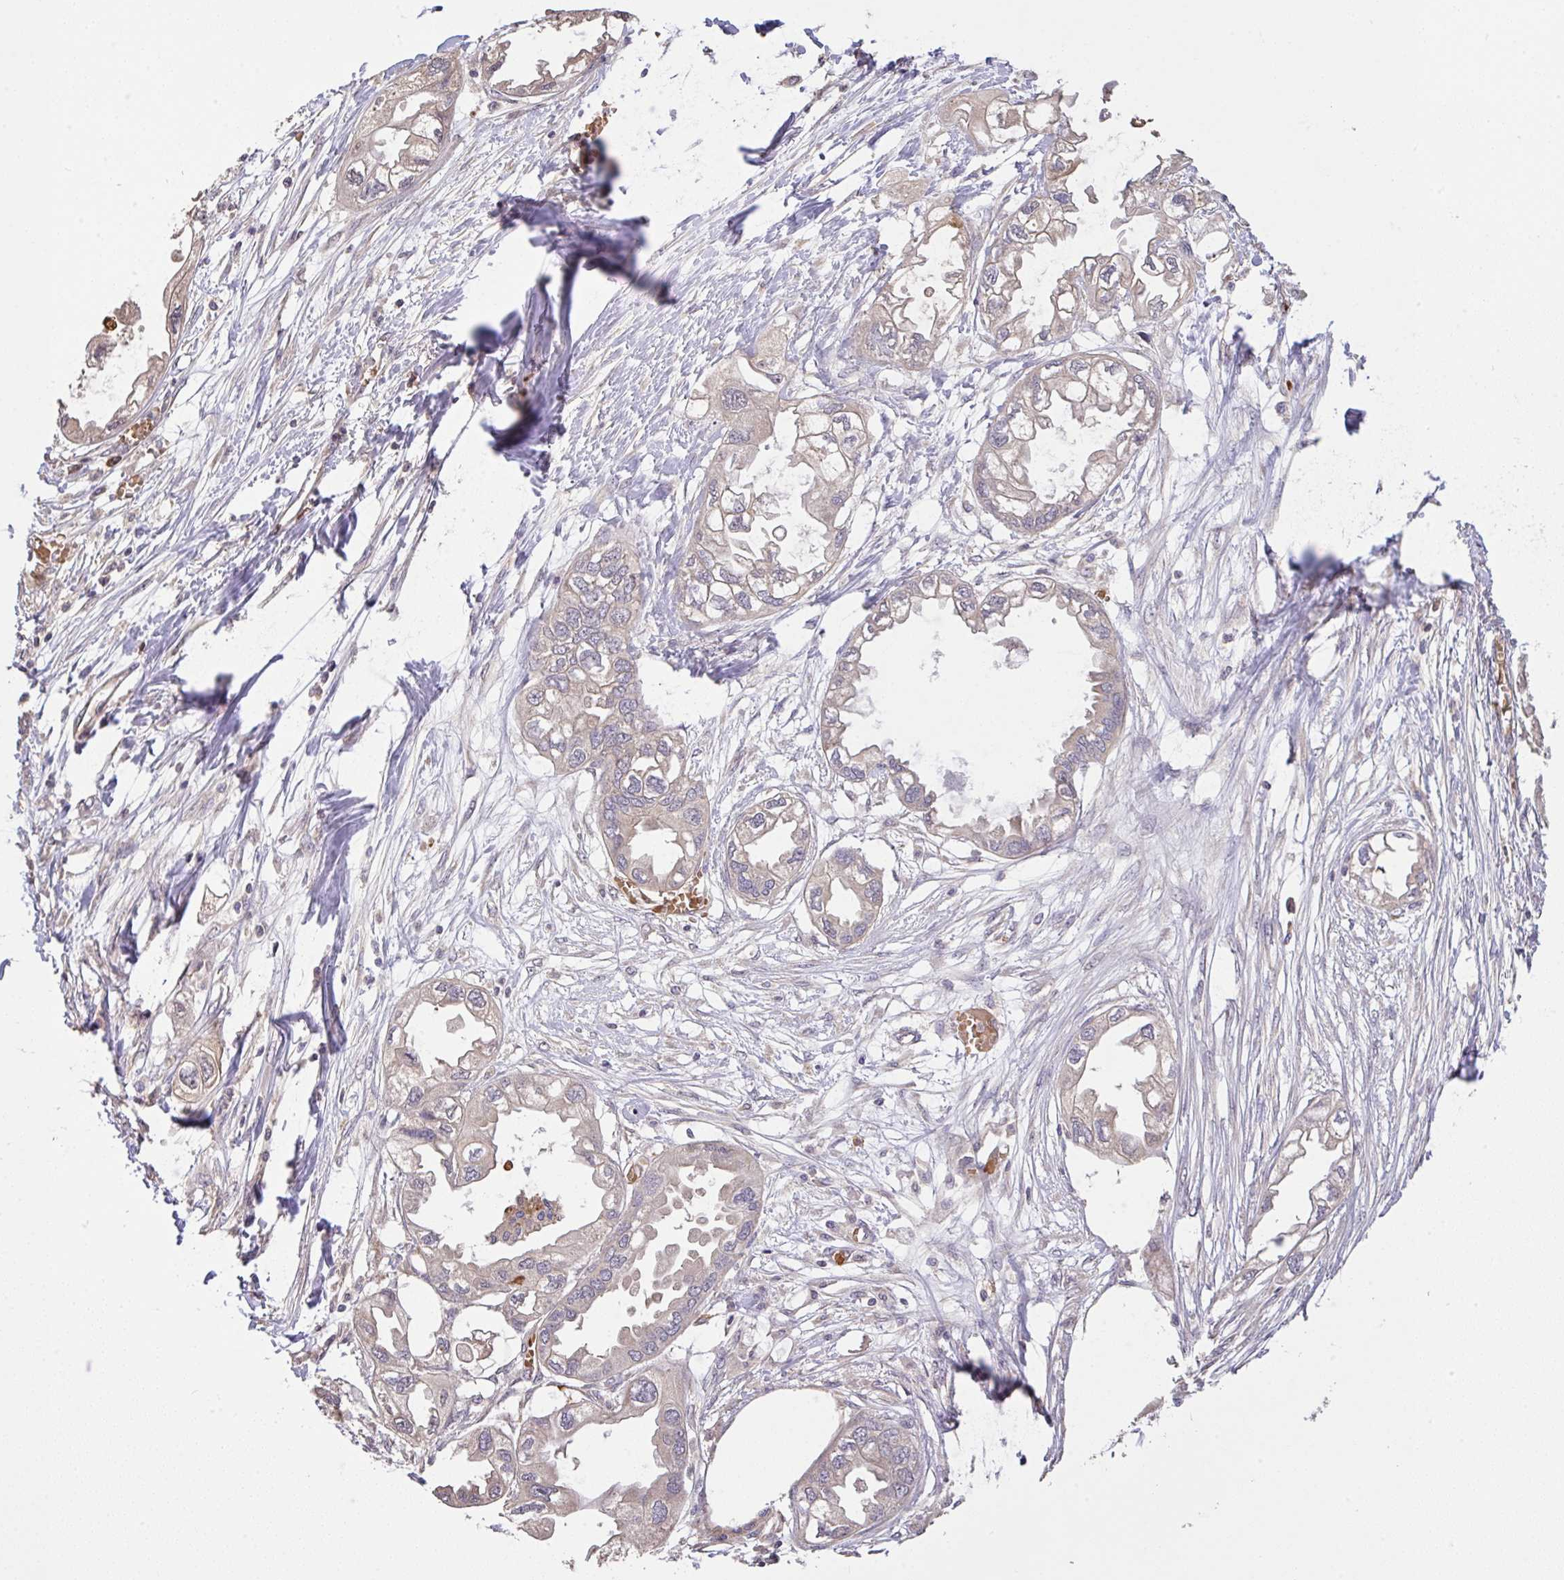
{"staining": {"intensity": "negative", "quantity": "none", "location": "none"}, "tissue": "endometrial cancer", "cell_type": "Tumor cells", "image_type": "cancer", "snomed": [{"axis": "morphology", "description": "Adenocarcinoma, NOS"}, {"axis": "morphology", "description": "Adenocarcinoma, metastatic, NOS"}, {"axis": "topography", "description": "Adipose tissue"}, {"axis": "topography", "description": "Endometrium"}], "caption": "Endometrial adenocarcinoma was stained to show a protein in brown. There is no significant positivity in tumor cells. Brightfield microscopy of IHC stained with DAB (3,3'-diaminobenzidine) (brown) and hematoxylin (blue), captured at high magnification.", "gene": "C1QTNF9B", "patient": {"sex": "female", "age": 67}}